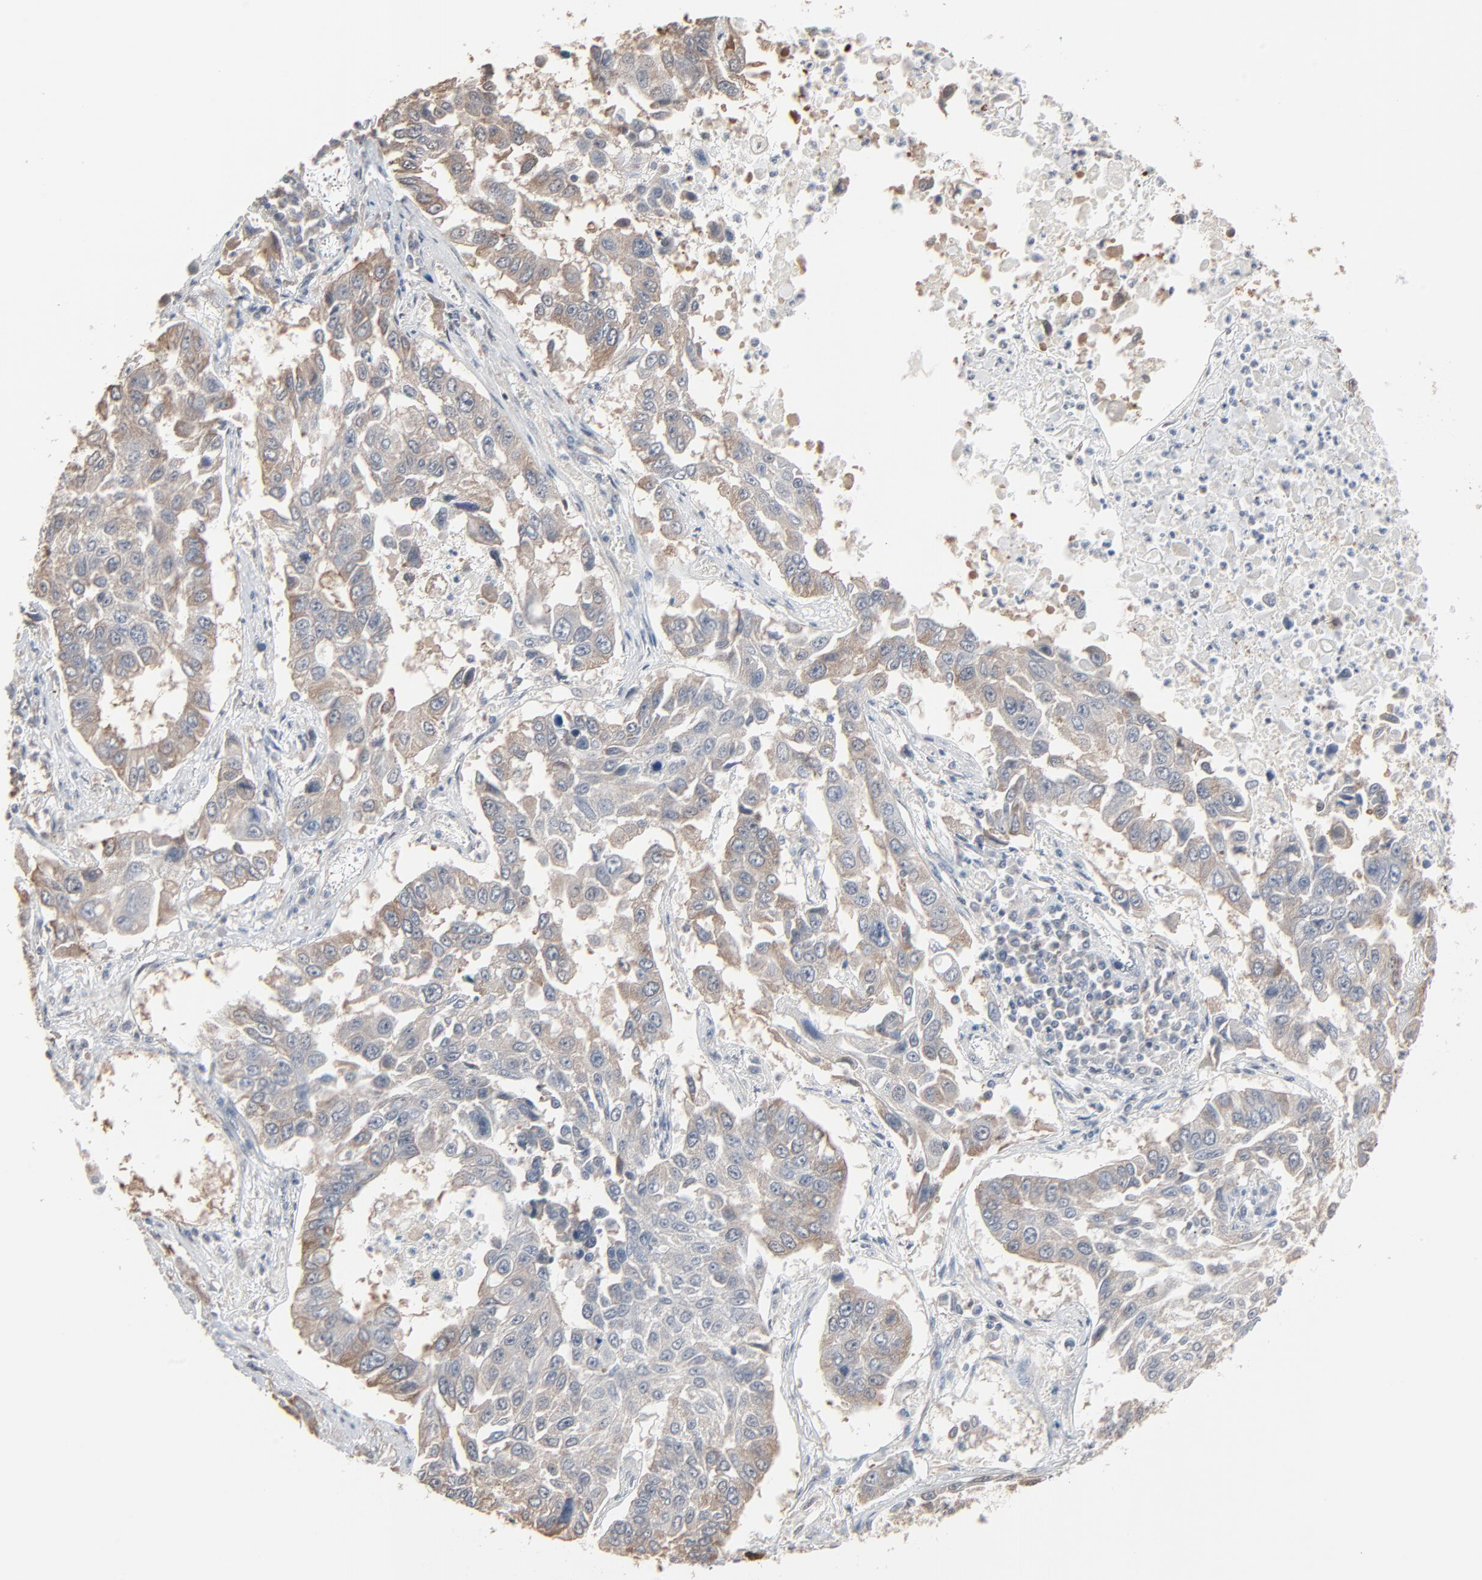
{"staining": {"intensity": "weak", "quantity": ">75%", "location": "cytoplasmic/membranous"}, "tissue": "lung cancer", "cell_type": "Tumor cells", "image_type": "cancer", "snomed": [{"axis": "morphology", "description": "Squamous cell carcinoma, NOS"}, {"axis": "topography", "description": "Lung"}], "caption": "Immunohistochemical staining of human lung cancer shows low levels of weak cytoplasmic/membranous positivity in about >75% of tumor cells.", "gene": "CCT5", "patient": {"sex": "male", "age": 71}}